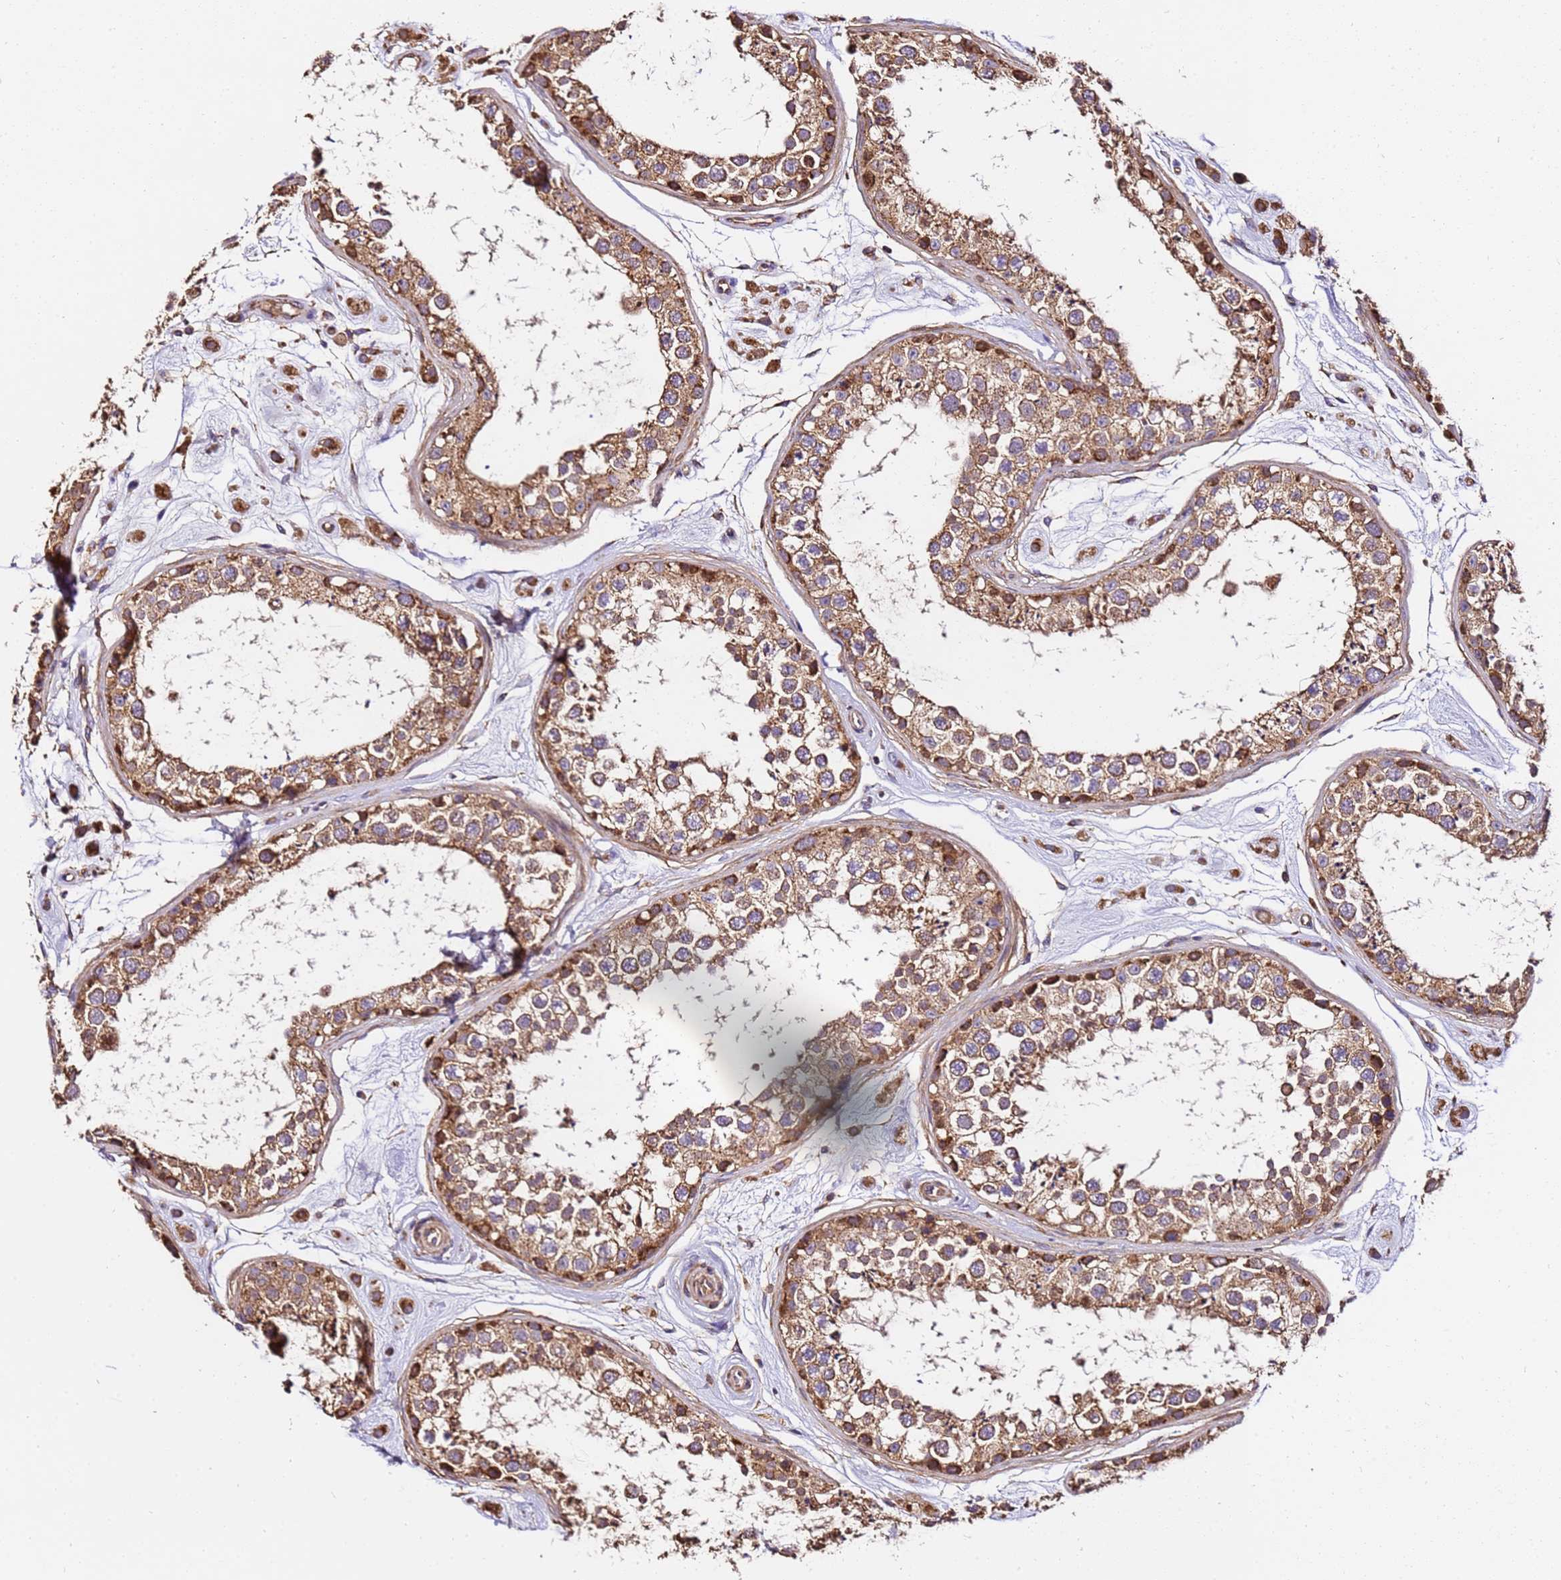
{"staining": {"intensity": "strong", "quantity": ">75%", "location": "cytoplasmic/membranous"}, "tissue": "testis", "cell_type": "Cells in seminiferous ducts", "image_type": "normal", "snomed": [{"axis": "morphology", "description": "Normal tissue, NOS"}, {"axis": "topography", "description": "Testis"}], "caption": "About >75% of cells in seminiferous ducts in benign human testis display strong cytoplasmic/membranous protein expression as visualized by brown immunohistochemical staining.", "gene": "LRRIQ1", "patient": {"sex": "male", "age": 25}}